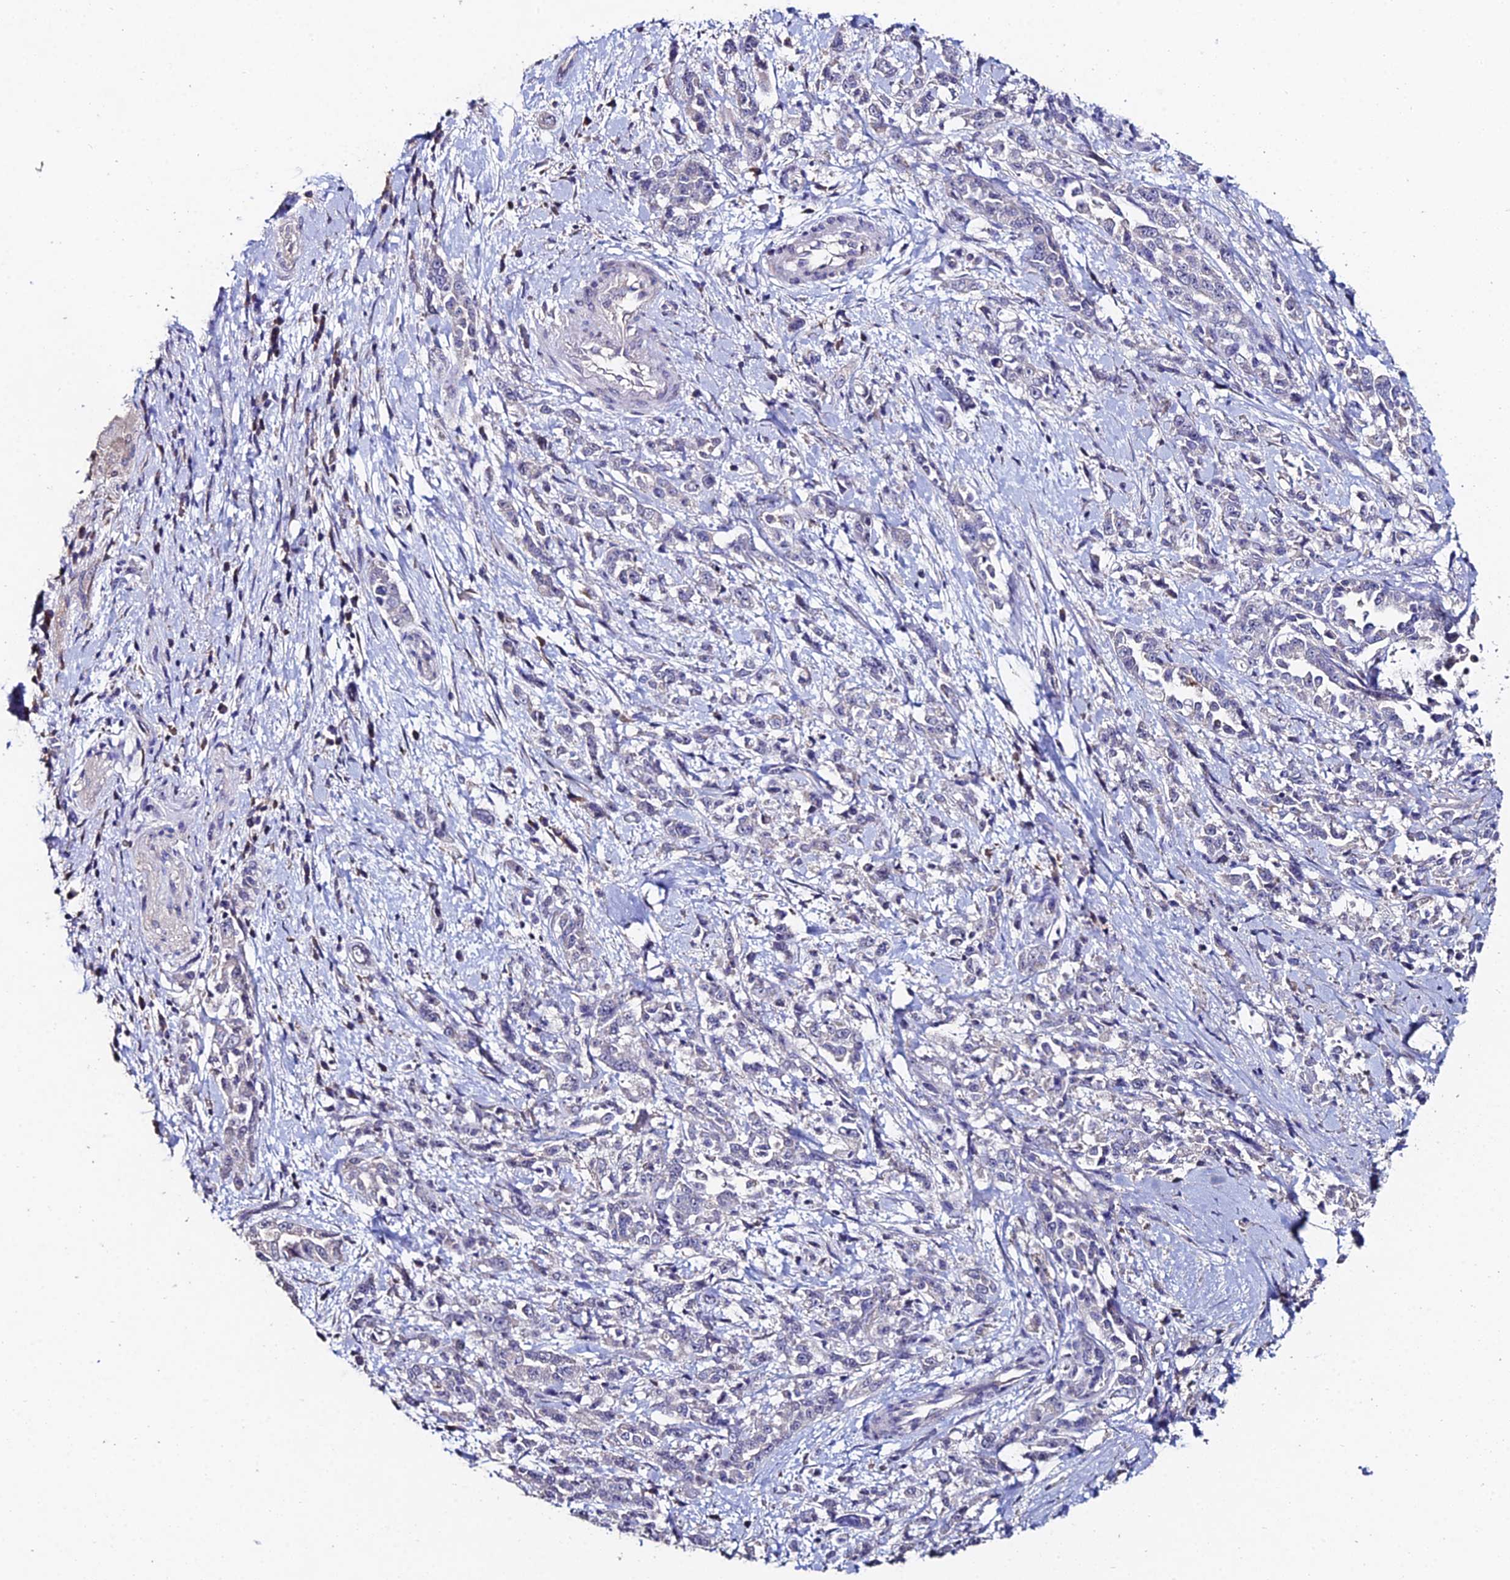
{"staining": {"intensity": "negative", "quantity": "none", "location": "none"}, "tissue": "pancreatic cancer", "cell_type": "Tumor cells", "image_type": "cancer", "snomed": [{"axis": "morphology", "description": "Normal tissue, NOS"}, {"axis": "morphology", "description": "Adenocarcinoma, NOS"}, {"axis": "topography", "description": "Pancreas"}], "caption": "Histopathology image shows no significant protein positivity in tumor cells of pancreatic cancer.", "gene": "ESRRG", "patient": {"sex": "female", "age": 64}}